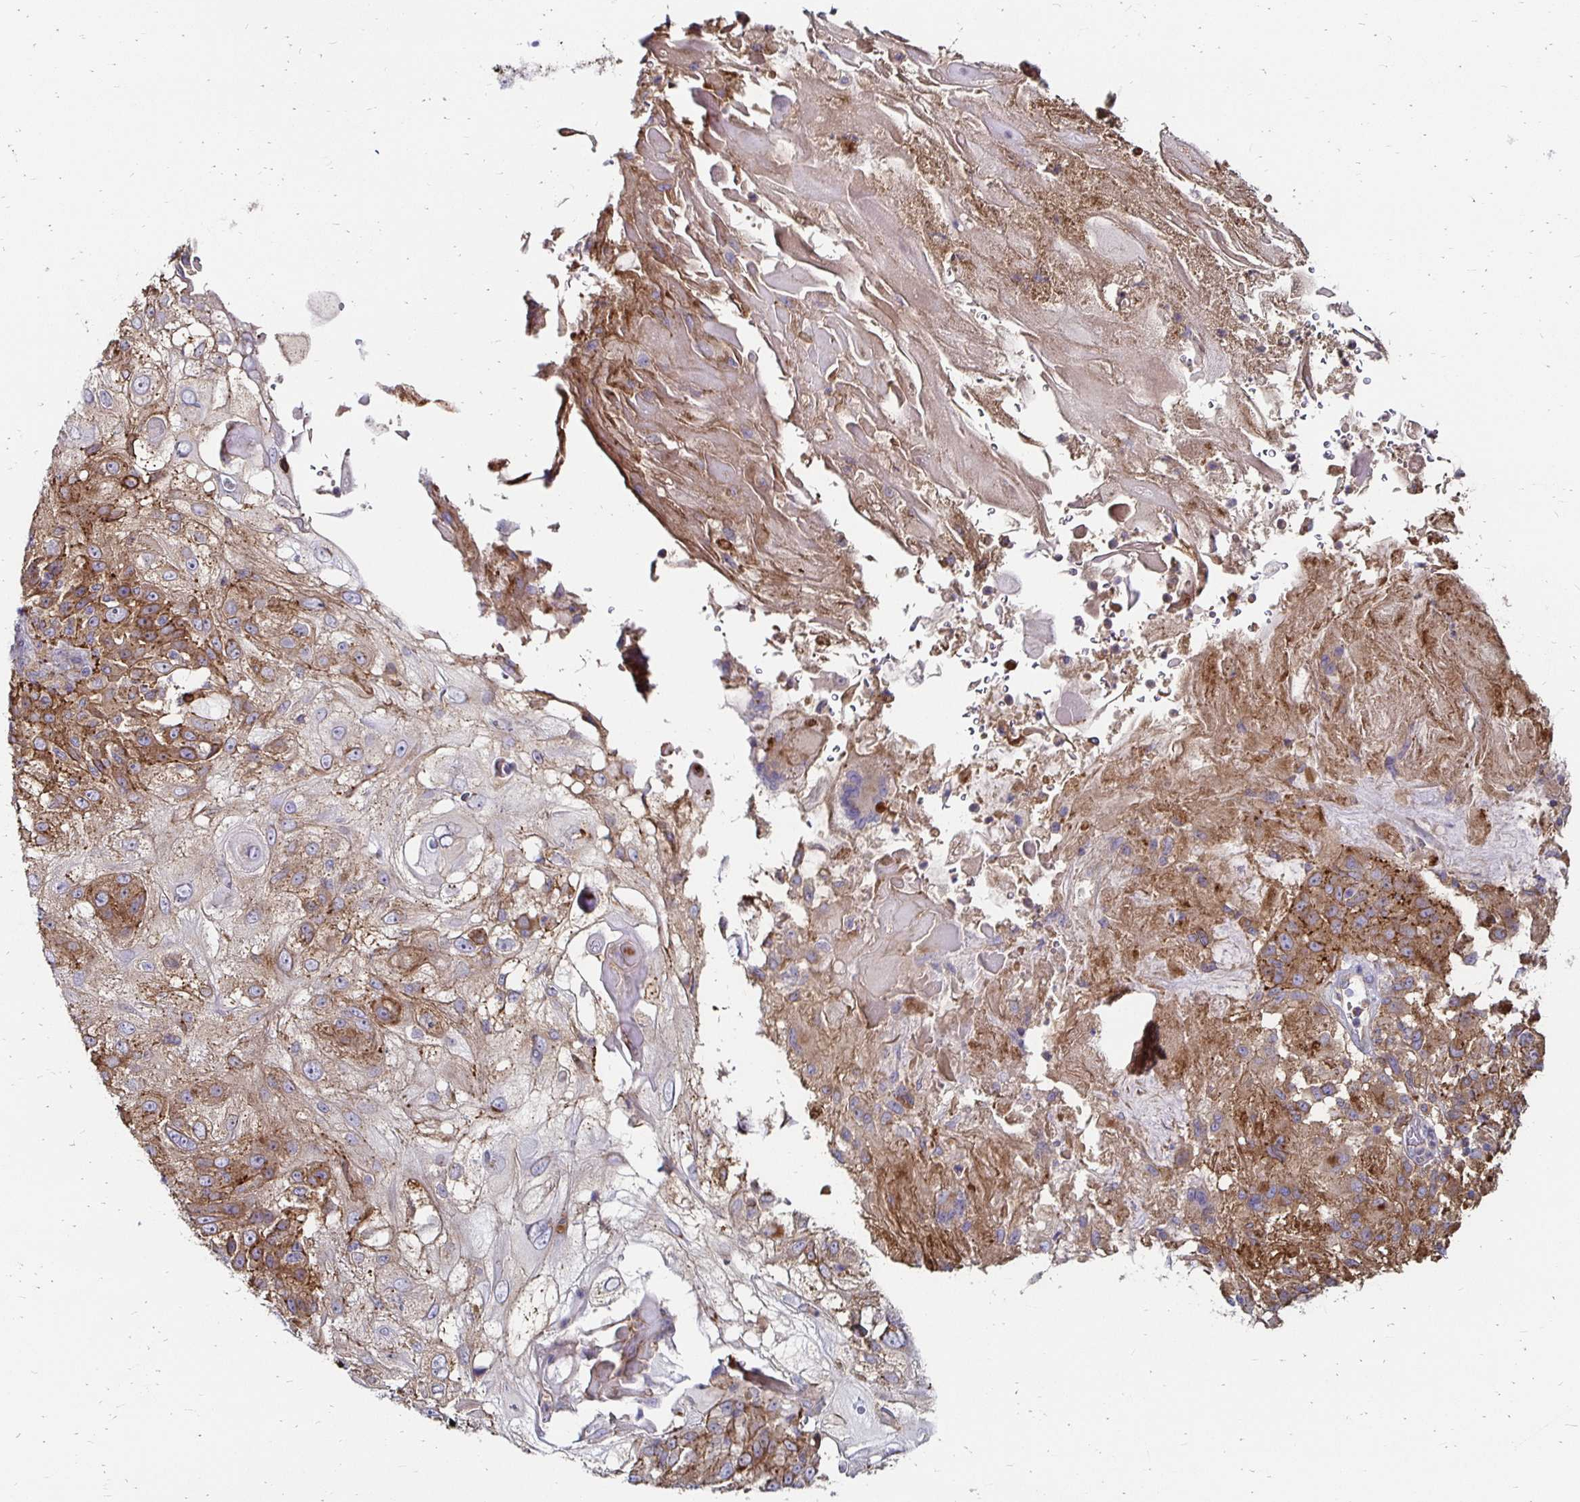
{"staining": {"intensity": "moderate", "quantity": "25%-75%", "location": "cytoplasmic/membranous"}, "tissue": "skin cancer", "cell_type": "Tumor cells", "image_type": "cancer", "snomed": [{"axis": "morphology", "description": "Normal tissue, NOS"}, {"axis": "morphology", "description": "Squamous cell carcinoma, NOS"}, {"axis": "topography", "description": "Skin"}], "caption": "Skin cancer stained for a protein (brown) exhibits moderate cytoplasmic/membranous positive expression in about 25%-75% of tumor cells.", "gene": "NCSTN", "patient": {"sex": "female", "age": 83}}